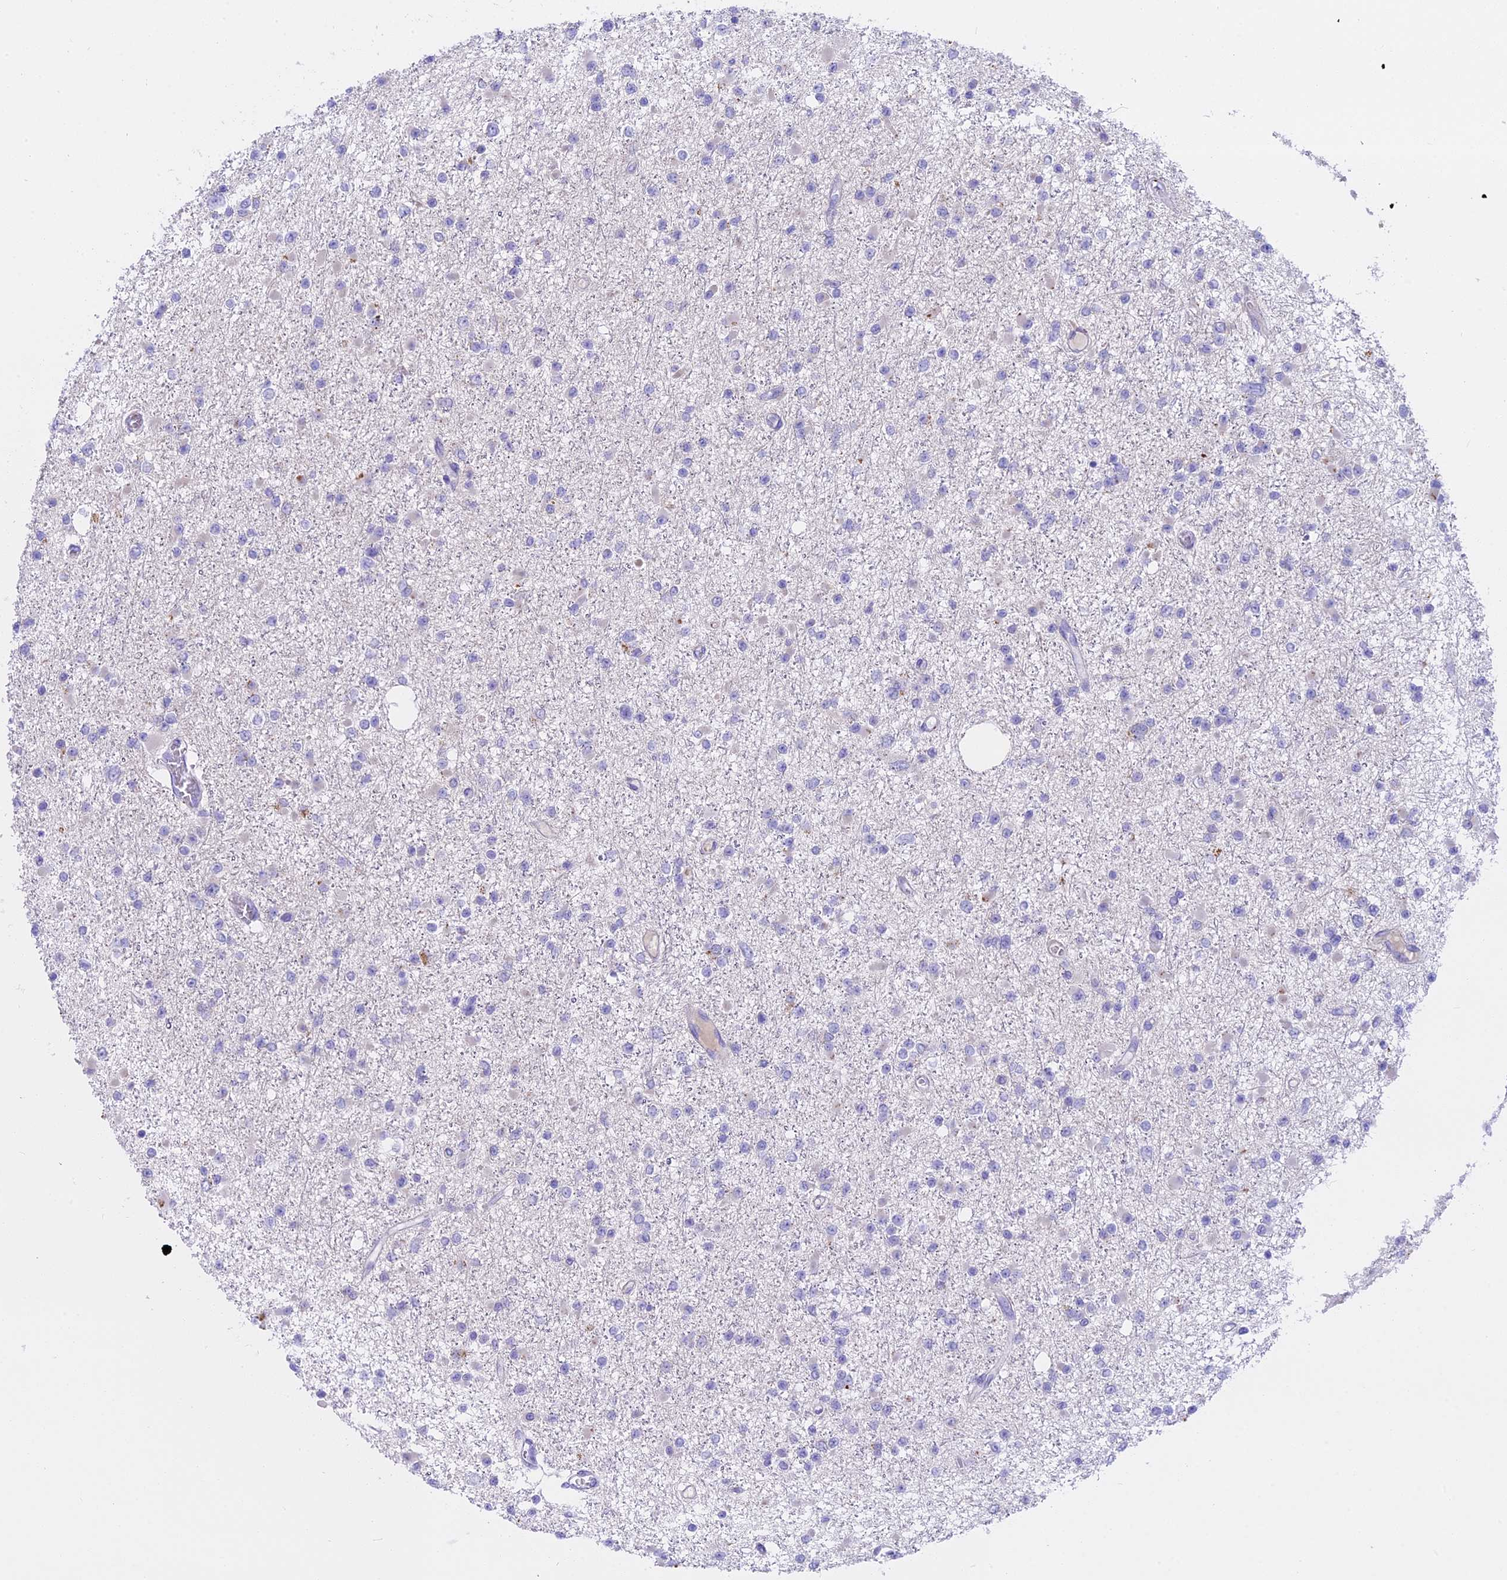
{"staining": {"intensity": "negative", "quantity": "none", "location": "none"}, "tissue": "glioma", "cell_type": "Tumor cells", "image_type": "cancer", "snomed": [{"axis": "morphology", "description": "Glioma, malignant, Low grade"}, {"axis": "topography", "description": "Brain"}], "caption": "Immunohistochemical staining of human malignant low-grade glioma demonstrates no significant expression in tumor cells.", "gene": "LYPD6", "patient": {"sex": "female", "age": 22}}